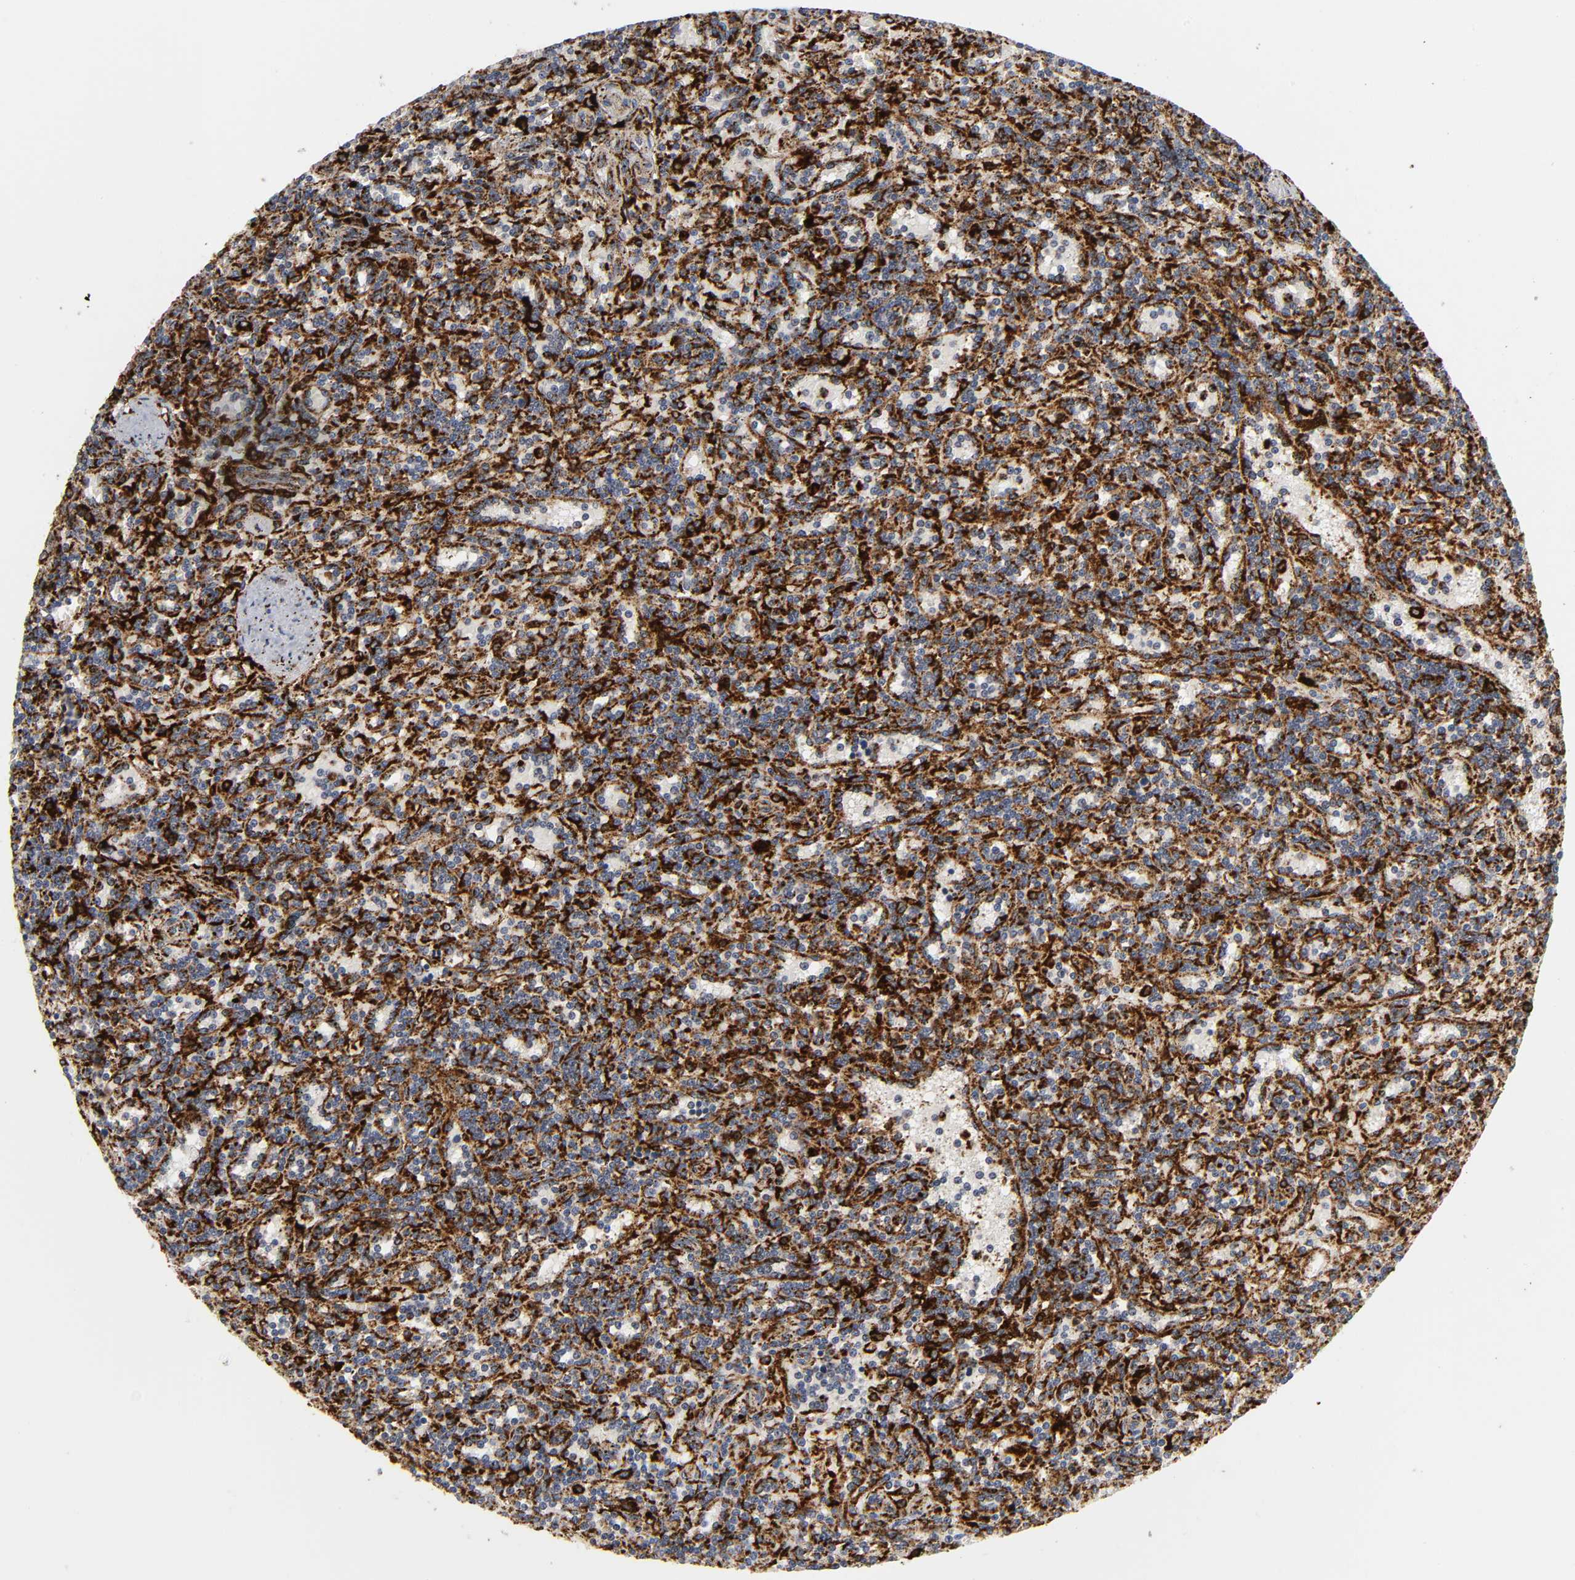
{"staining": {"intensity": "strong", "quantity": "25%-75%", "location": "cytoplasmic/membranous"}, "tissue": "lymphoma", "cell_type": "Tumor cells", "image_type": "cancer", "snomed": [{"axis": "morphology", "description": "Malignant lymphoma, non-Hodgkin's type, Low grade"}, {"axis": "topography", "description": "Spleen"}], "caption": "Strong cytoplasmic/membranous positivity for a protein is seen in about 25%-75% of tumor cells of lymphoma using immunohistochemistry (IHC).", "gene": "PSAP", "patient": {"sex": "male", "age": 73}}